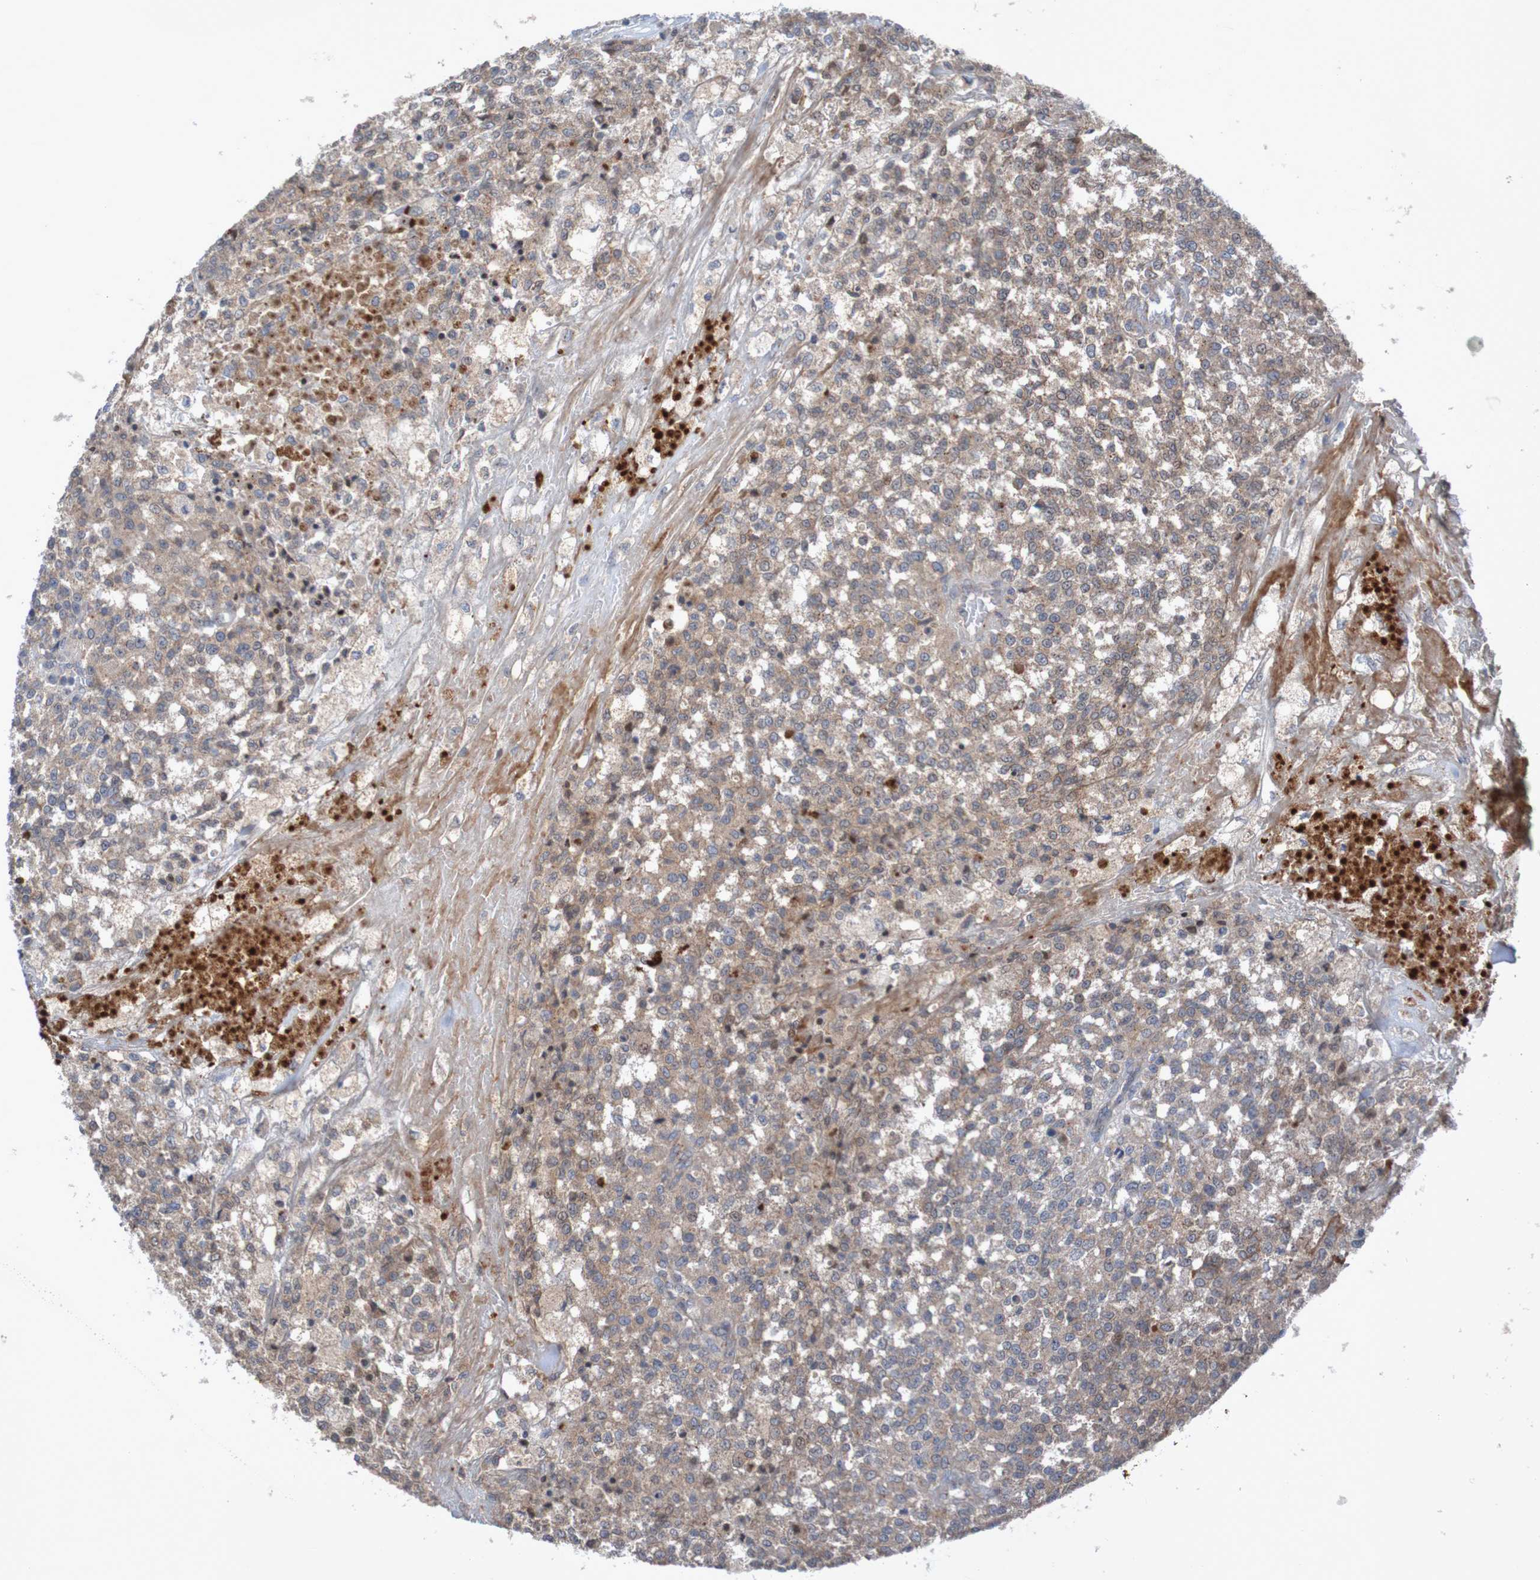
{"staining": {"intensity": "weak", "quantity": ">75%", "location": "cytoplasmic/membranous"}, "tissue": "testis cancer", "cell_type": "Tumor cells", "image_type": "cancer", "snomed": [{"axis": "morphology", "description": "Seminoma, NOS"}, {"axis": "topography", "description": "Testis"}], "caption": "Seminoma (testis) stained for a protein (brown) demonstrates weak cytoplasmic/membranous positive staining in about >75% of tumor cells.", "gene": "ANGPT4", "patient": {"sex": "male", "age": 59}}